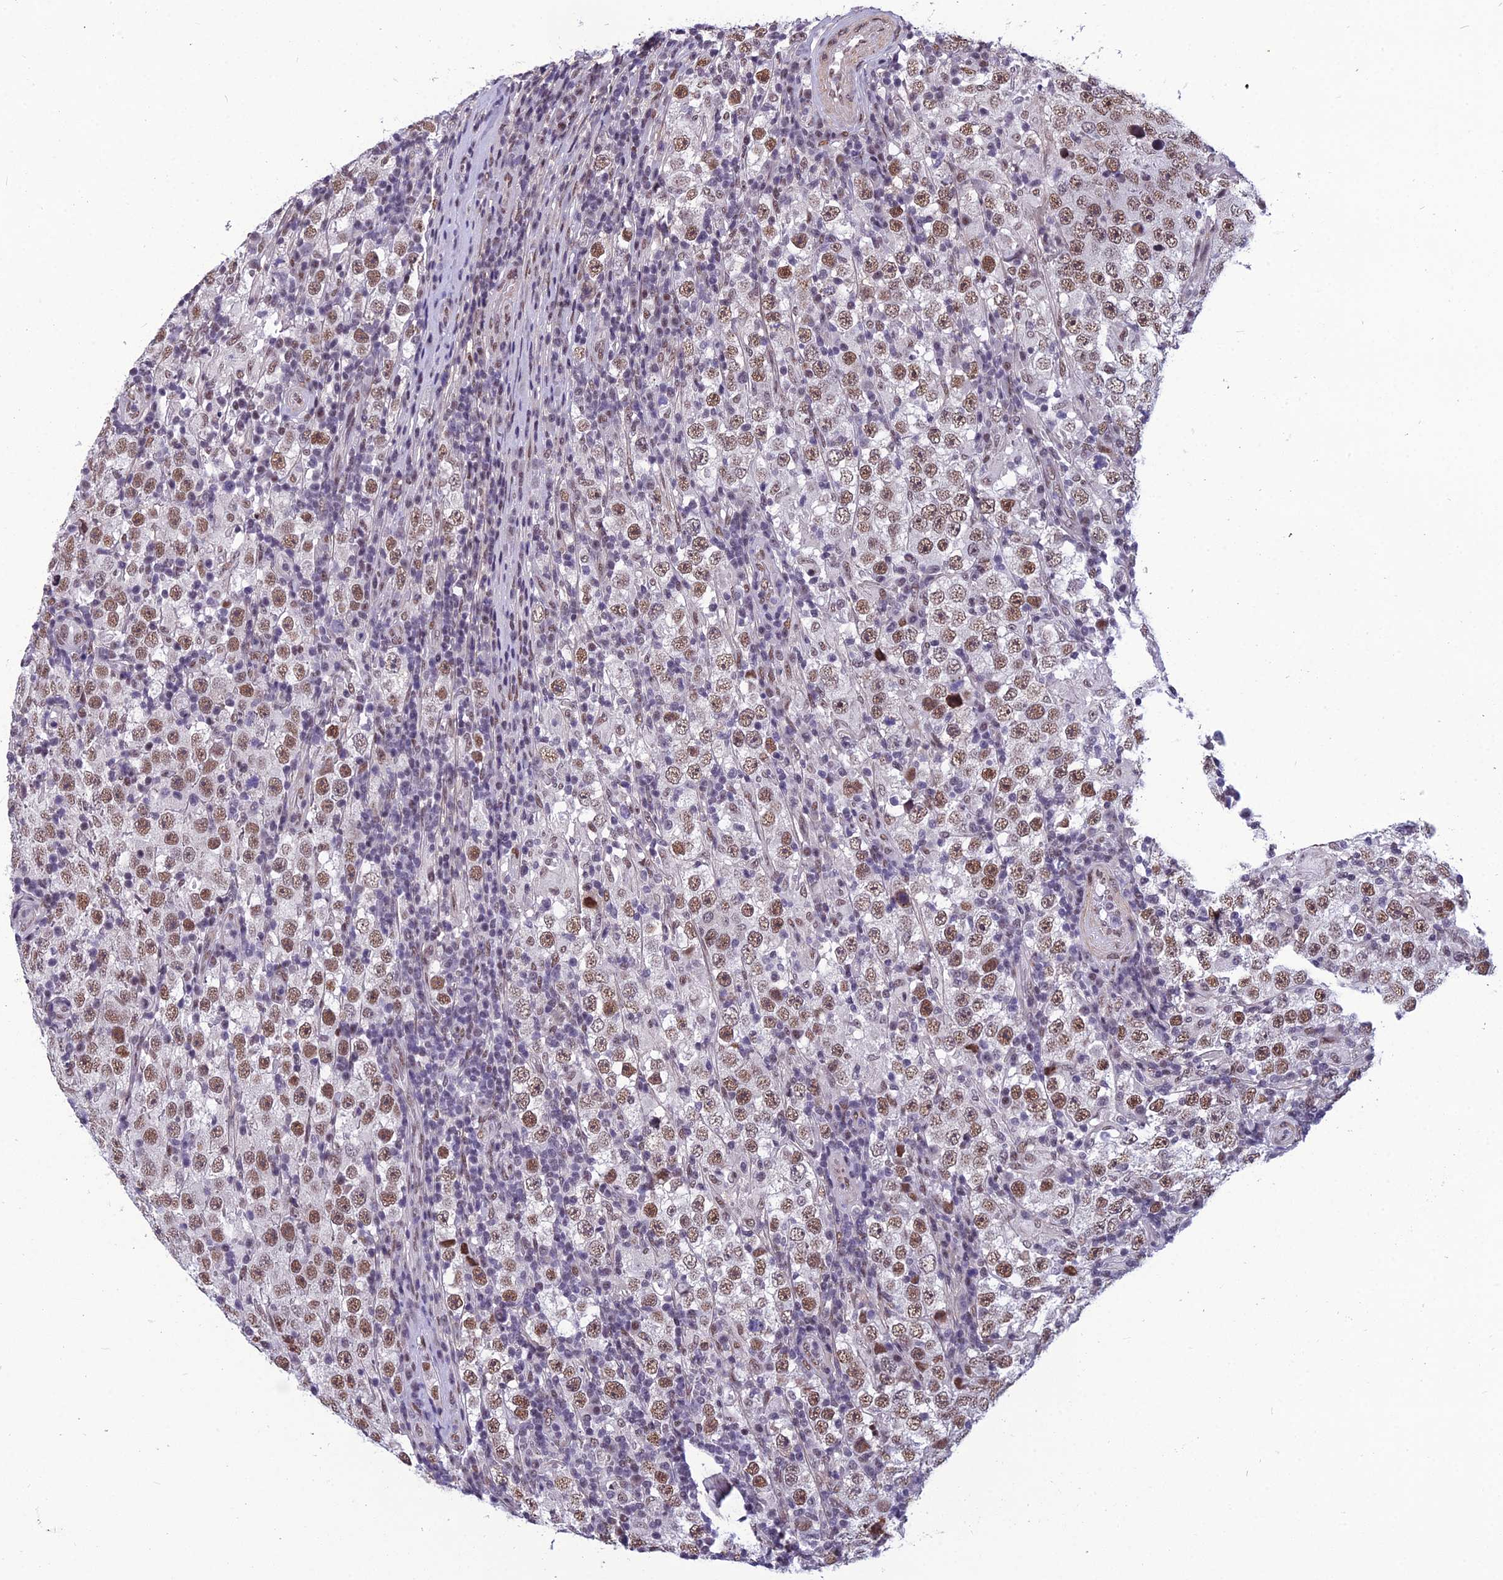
{"staining": {"intensity": "moderate", "quantity": ">75%", "location": "nuclear"}, "tissue": "testis cancer", "cell_type": "Tumor cells", "image_type": "cancer", "snomed": [{"axis": "morphology", "description": "Normal tissue, NOS"}, {"axis": "morphology", "description": "Urothelial carcinoma, High grade"}, {"axis": "morphology", "description": "Seminoma, NOS"}, {"axis": "morphology", "description": "Carcinoma, Embryonal, NOS"}, {"axis": "topography", "description": "Urinary bladder"}, {"axis": "topography", "description": "Testis"}], "caption": "Approximately >75% of tumor cells in human testis cancer (embryonal carcinoma) display moderate nuclear protein expression as visualized by brown immunohistochemical staining.", "gene": "RSRC1", "patient": {"sex": "male", "age": 41}}